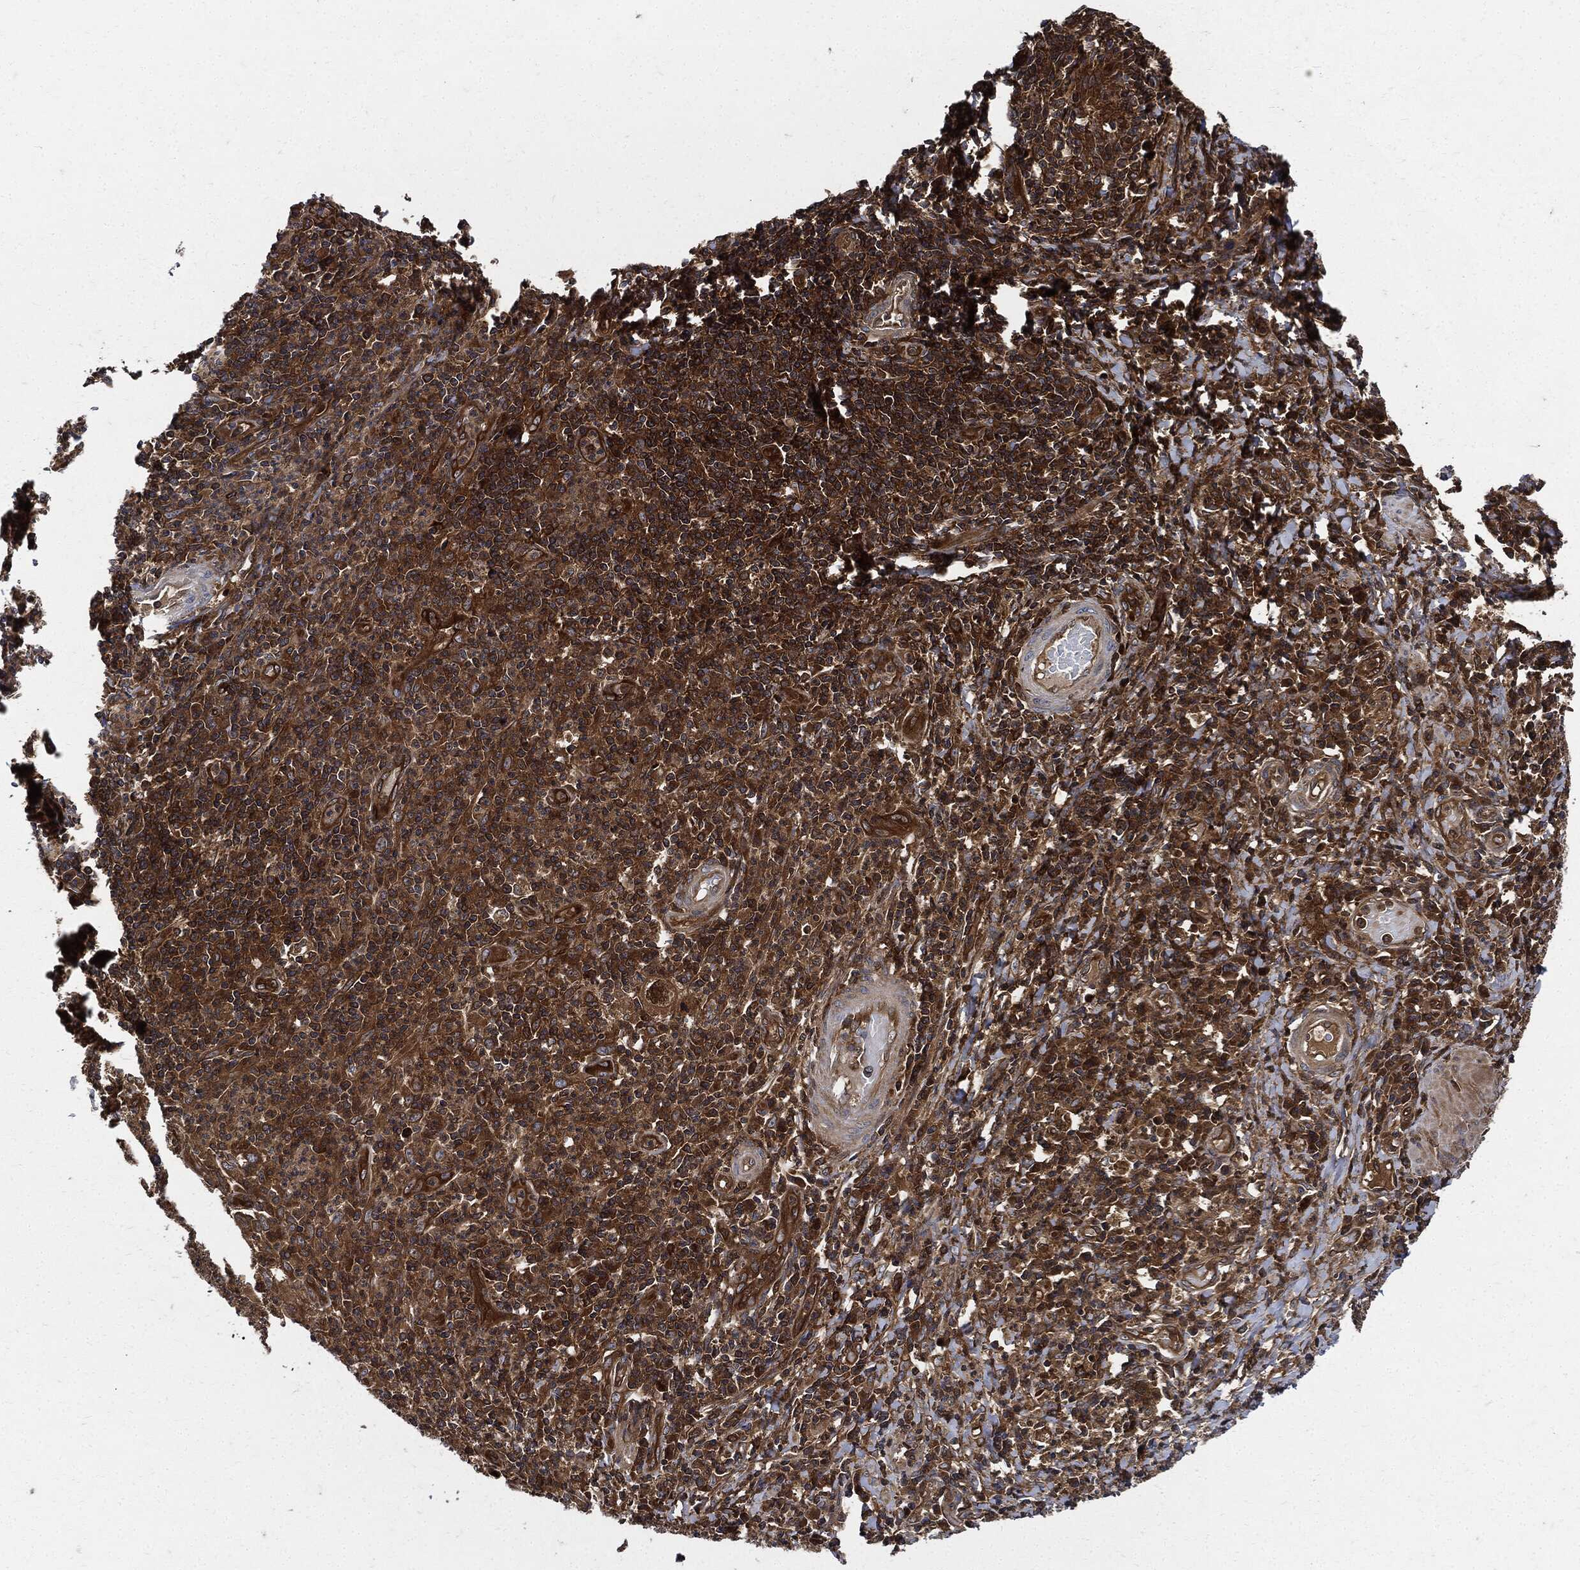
{"staining": {"intensity": "strong", "quantity": ">75%", "location": "cytoplasmic/membranous"}, "tissue": "cervical cancer", "cell_type": "Tumor cells", "image_type": "cancer", "snomed": [{"axis": "morphology", "description": "Squamous cell carcinoma, NOS"}, {"axis": "topography", "description": "Cervix"}], "caption": "This photomicrograph demonstrates cervical squamous cell carcinoma stained with immunohistochemistry to label a protein in brown. The cytoplasmic/membranous of tumor cells show strong positivity for the protein. Nuclei are counter-stained blue.", "gene": "XPNPEP1", "patient": {"sex": "female", "age": 26}}